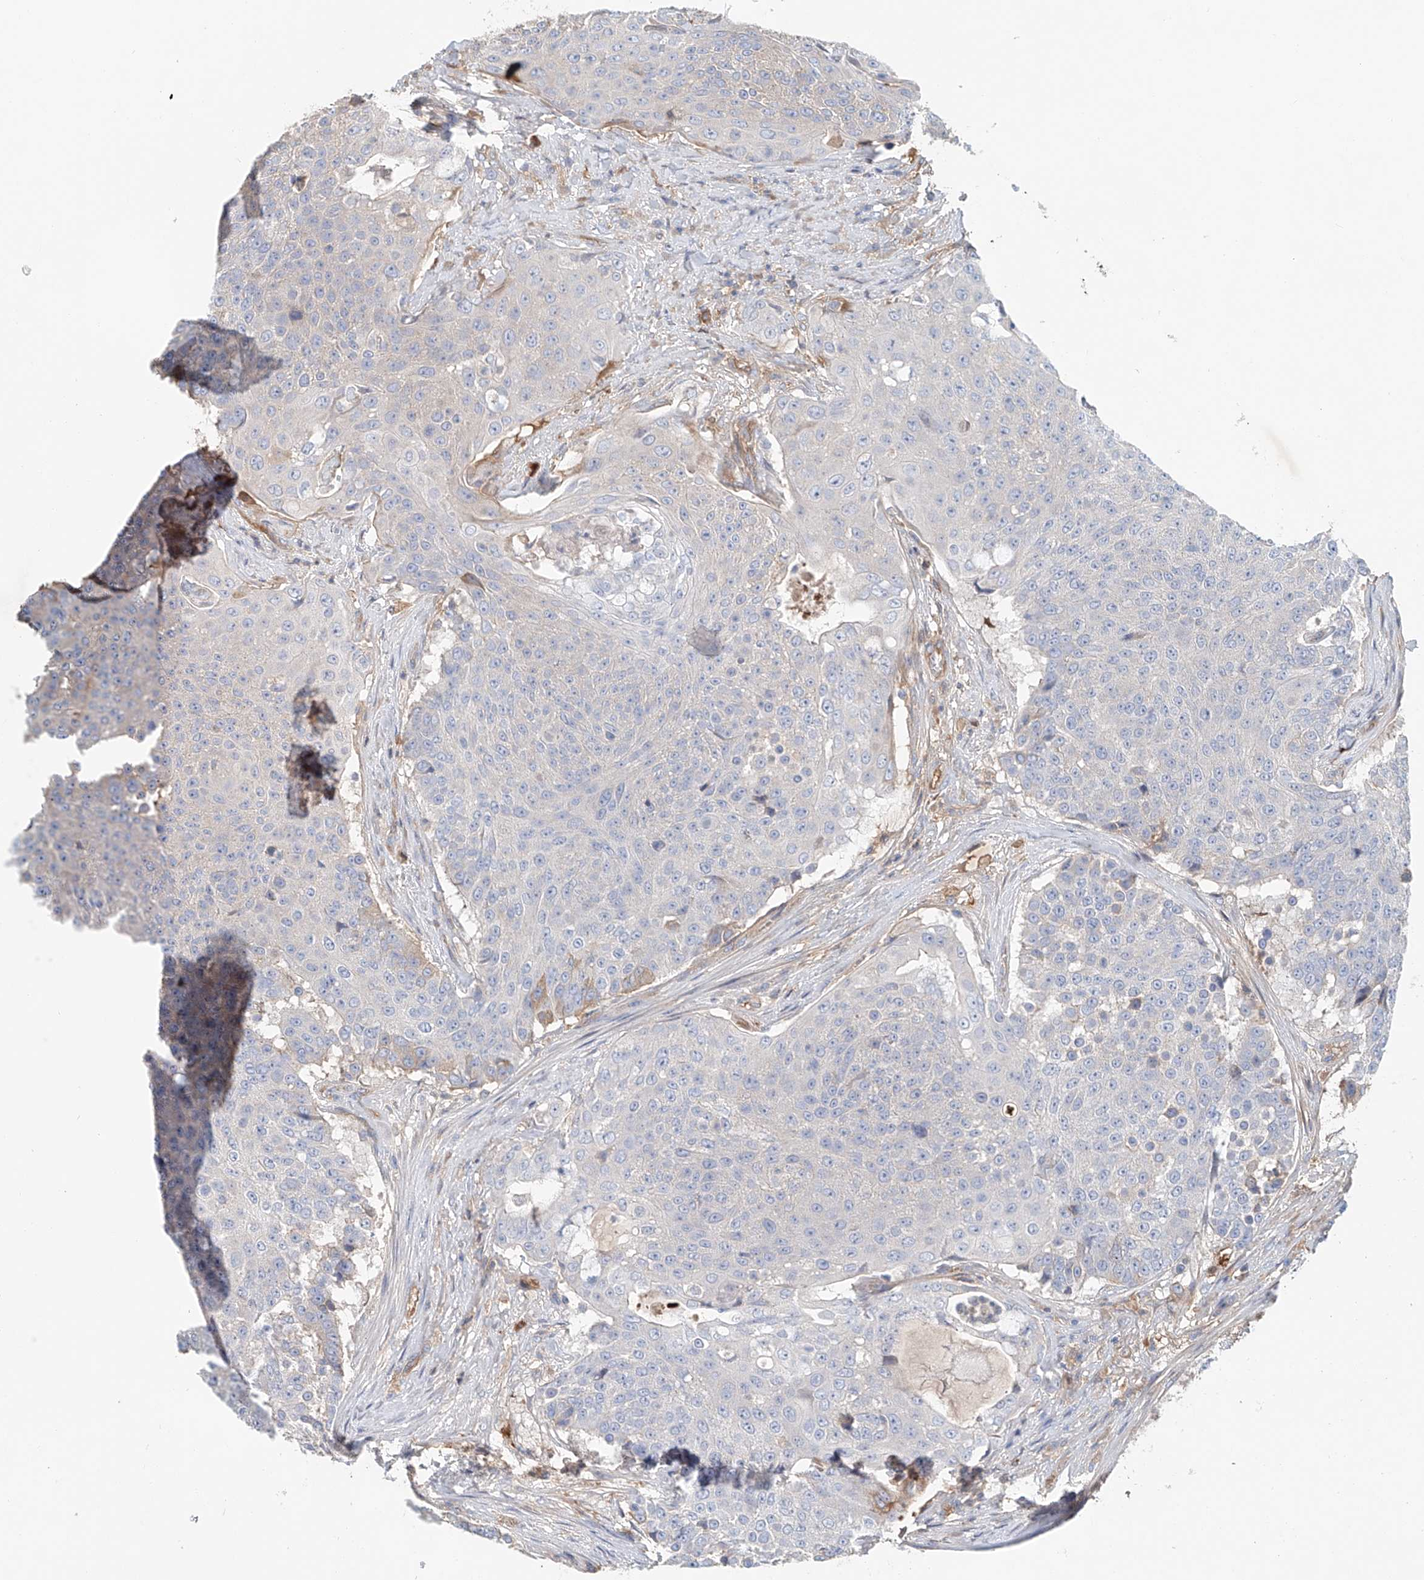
{"staining": {"intensity": "negative", "quantity": "none", "location": "none"}, "tissue": "urothelial cancer", "cell_type": "Tumor cells", "image_type": "cancer", "snomed": [{"axis": "morphology", "description": "Urothelial carcinoma, High grade"}, {"axis": "topography", "description": "Urinary bladder"}], "caption": "The micrograph shows no significant staining in tumor cells of urothelial cancer.", "gene": "FRYL", "patient": {"sex": "female", "age": 63}}